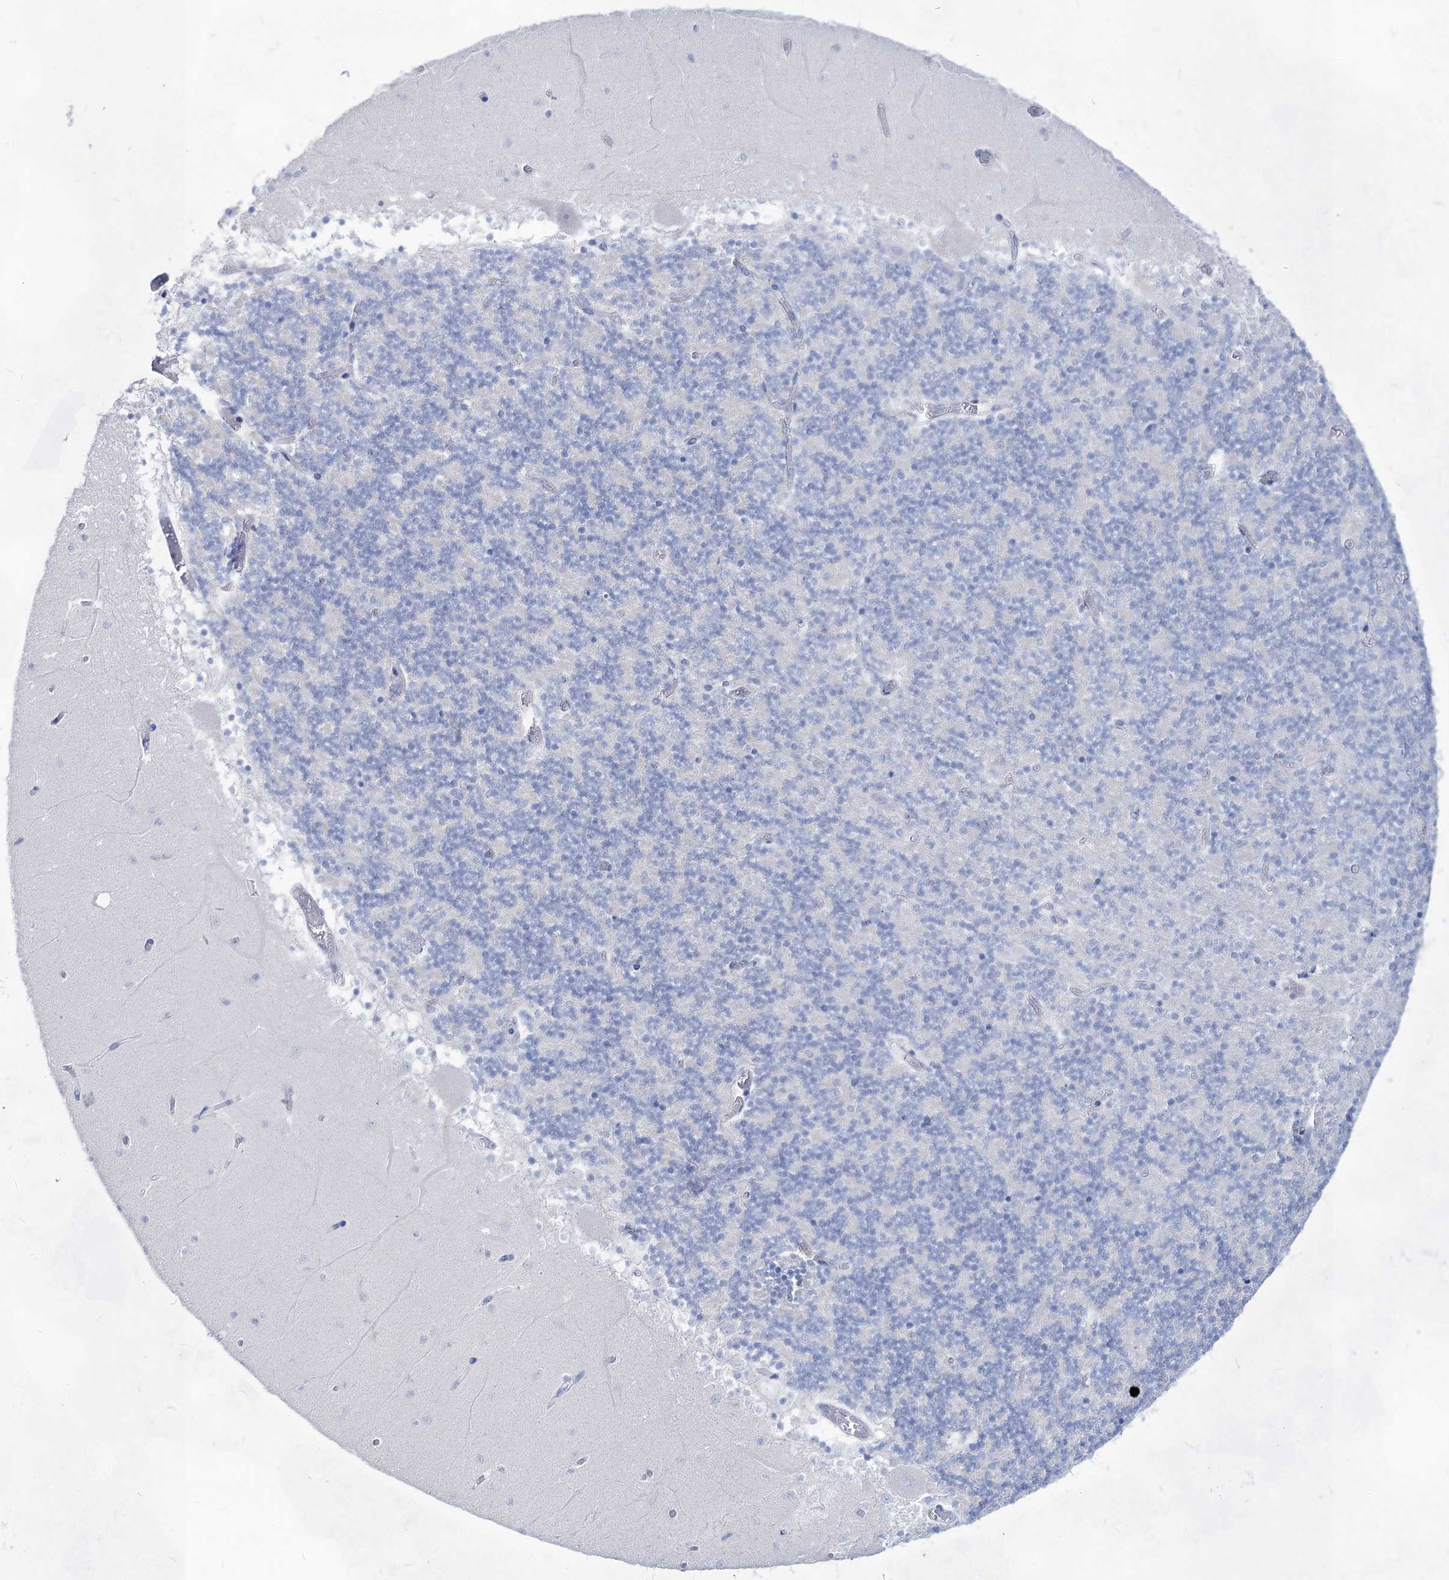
{"staining": {"intensity": "negative", "quantity": "none", "location": "none"}, "tissue": "cerebellum", "cell_type": "Cells in granular layer", "image_type": "normal", "snomed": [{"axis": "morphology", "description": "Normal tissue, NOS"}, {"axis": "topography", "description": "Cerebellum"}], "caption": "An immunohistochemistry image of unremarkable cerebellum is shown. There is no staining in cells in granular layer of cerebellum. (Stains: DAB immunohistochemistry (IHC) with hematoxylin counter stain, Microscopy: brightfield microscopy at high magnification).", "gene": "ACRV1", "patient": {"sex": "female", "age": 28}}